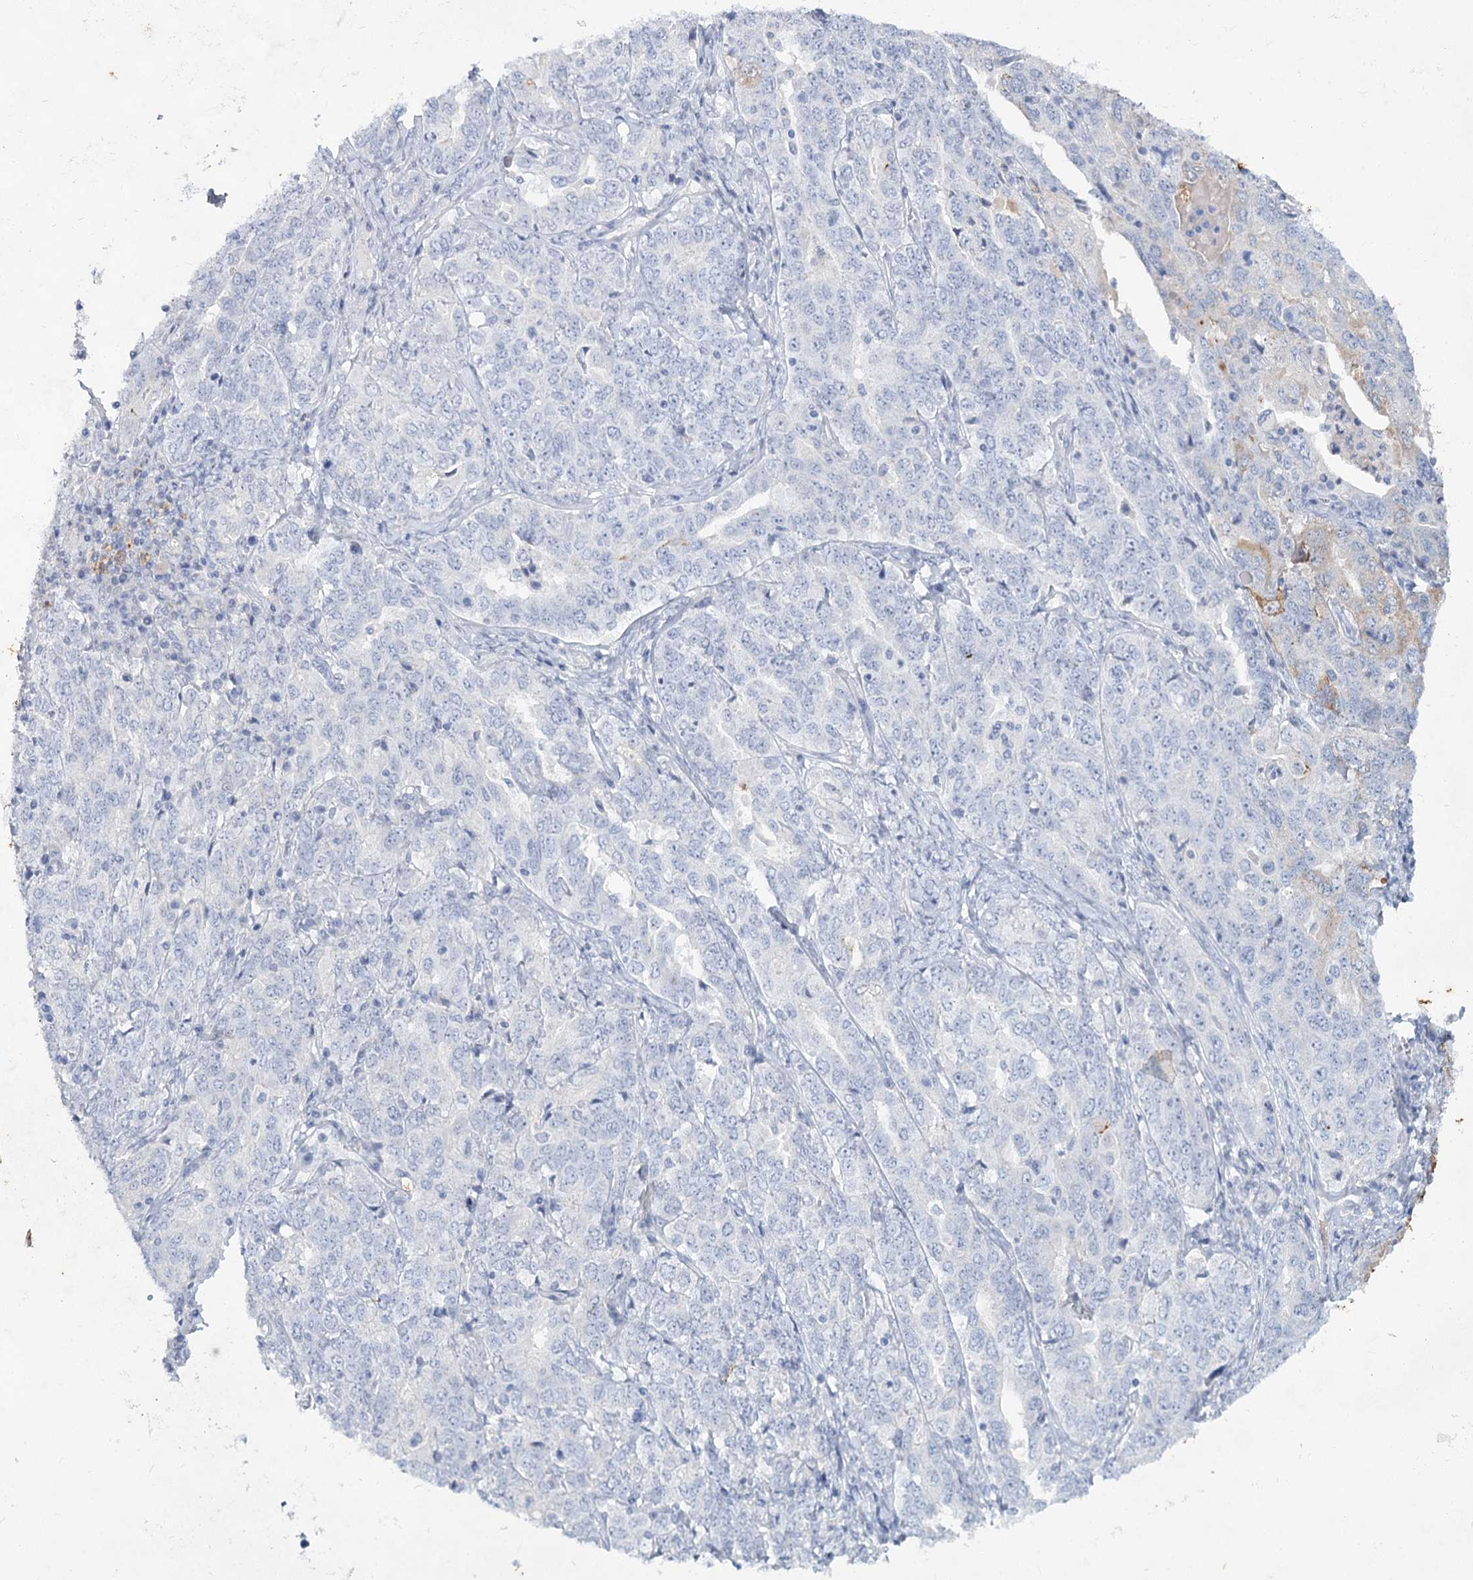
{"staining": {"intensity": "negative", "quantity": "none", "location": "none"}, "tissue": "ovarian cancer", "cell_type": "Tumor cells", "image_type": "cancer", "snomed": [{"axis": "morphology", "description": "Carcinoma, endometroid"}, {"axis": "topography", "description": "Ovary"}], "caption": "A high-resolution histopathology image shows IHC staining of ovarian cancer (endometroid carcinoma), which reveals no significant staining in tumor cells.", "gene": "CCDC73", "patient": {"sex": "female", "age": 62}}